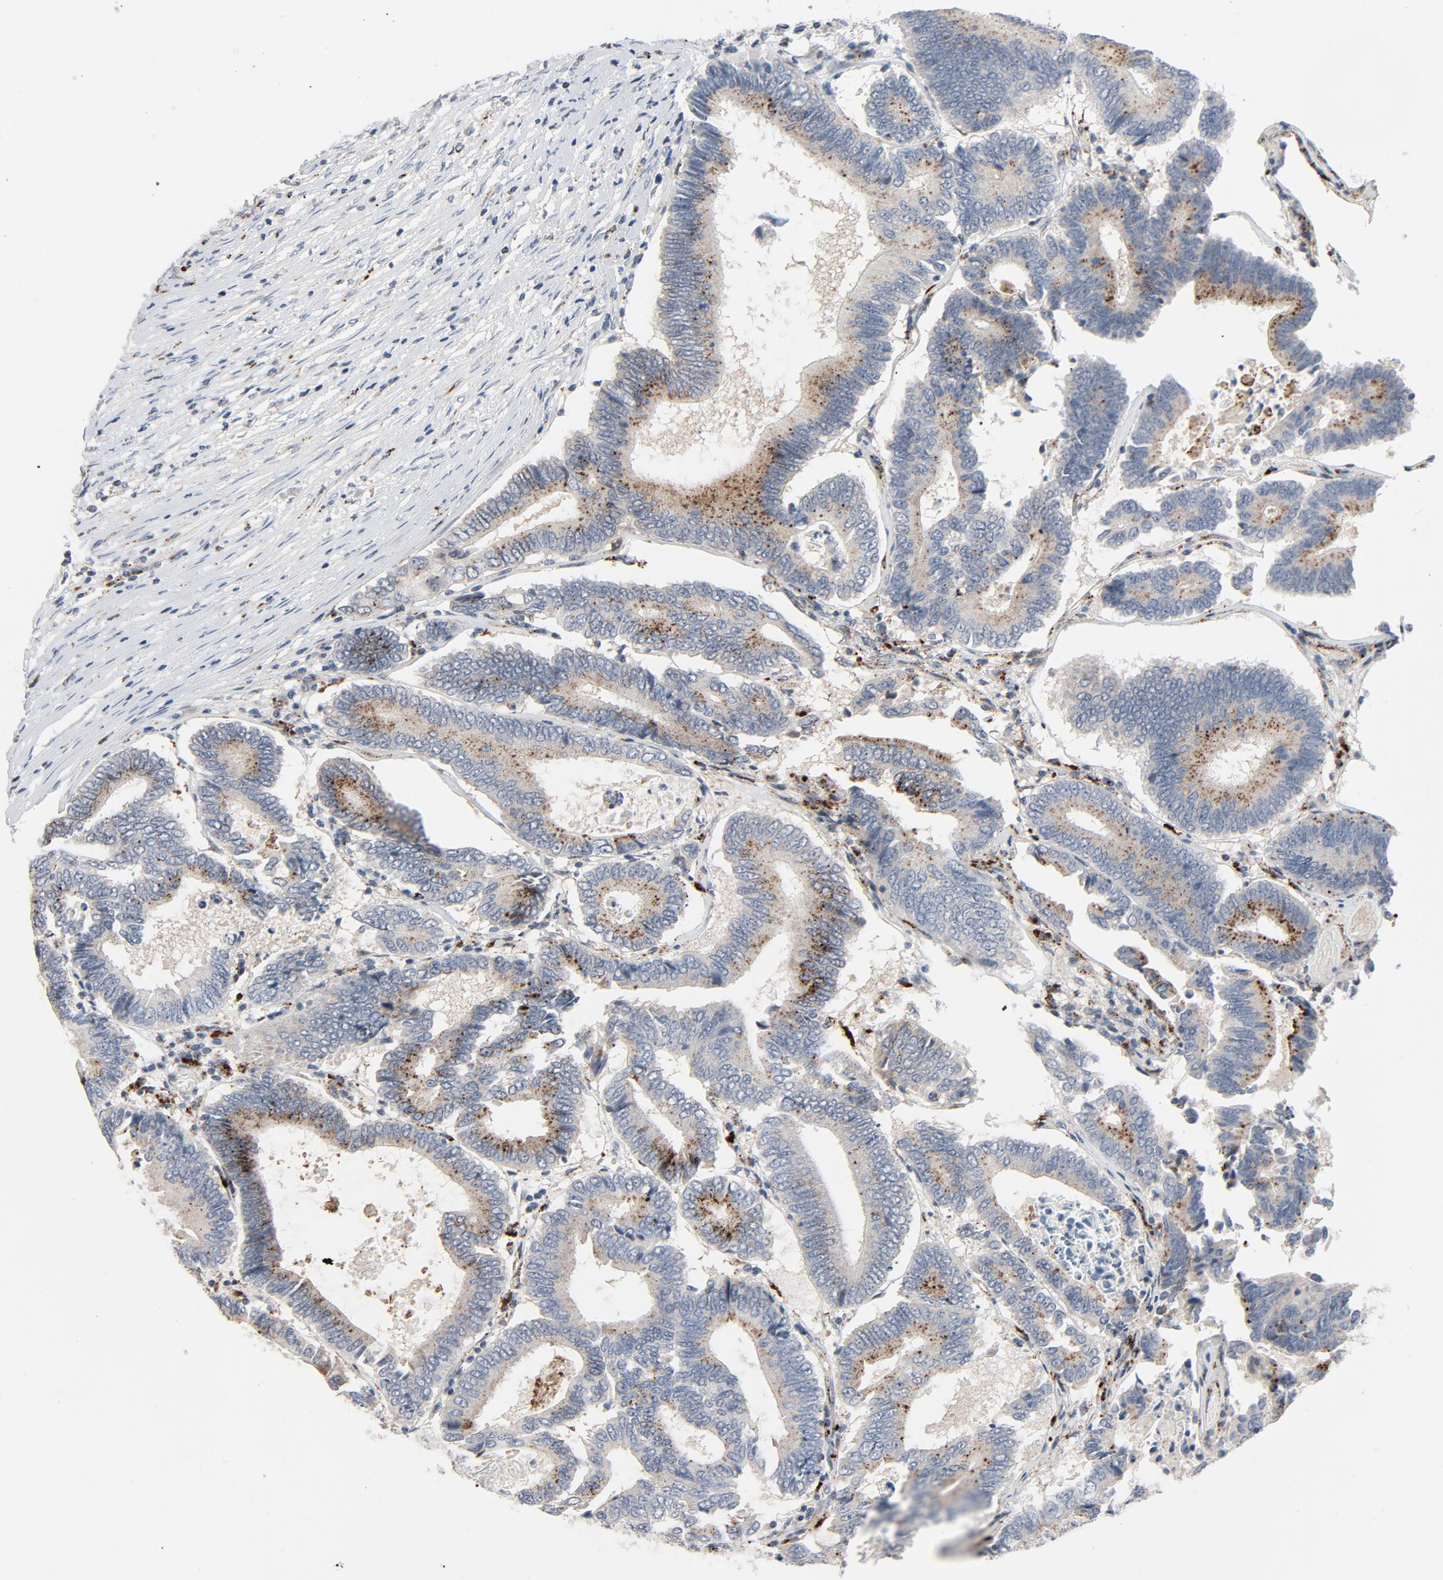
{"staining": {"intensity": "moderate", "quantity": "25%-75%", "location": "cytoplasmic/membranous"}, "tissue": "colorectal cancer", "cell_type": "Tumor cells", "image_type": "cancer", "snomed": [{"axis": "morphology", "description": "Normal tissue, NOS"}, {"axis": "morphology", "description": "Adenocarcinoma, NOS"}, {"axis": "topography", "description": "Colon"}], "caption": "Protein expression analysis of adenocarcinoma (colorectal) reveals moderate cytoplasmic/membranous positivity in about 25%-75% of tumor cells. The staining was performed using DAB, with brown indicating positive protein expression. Nuclei are stained blue with hematoxylin.", "gene": "AKT2", "patient": {"sex": "female", "age": 78}}